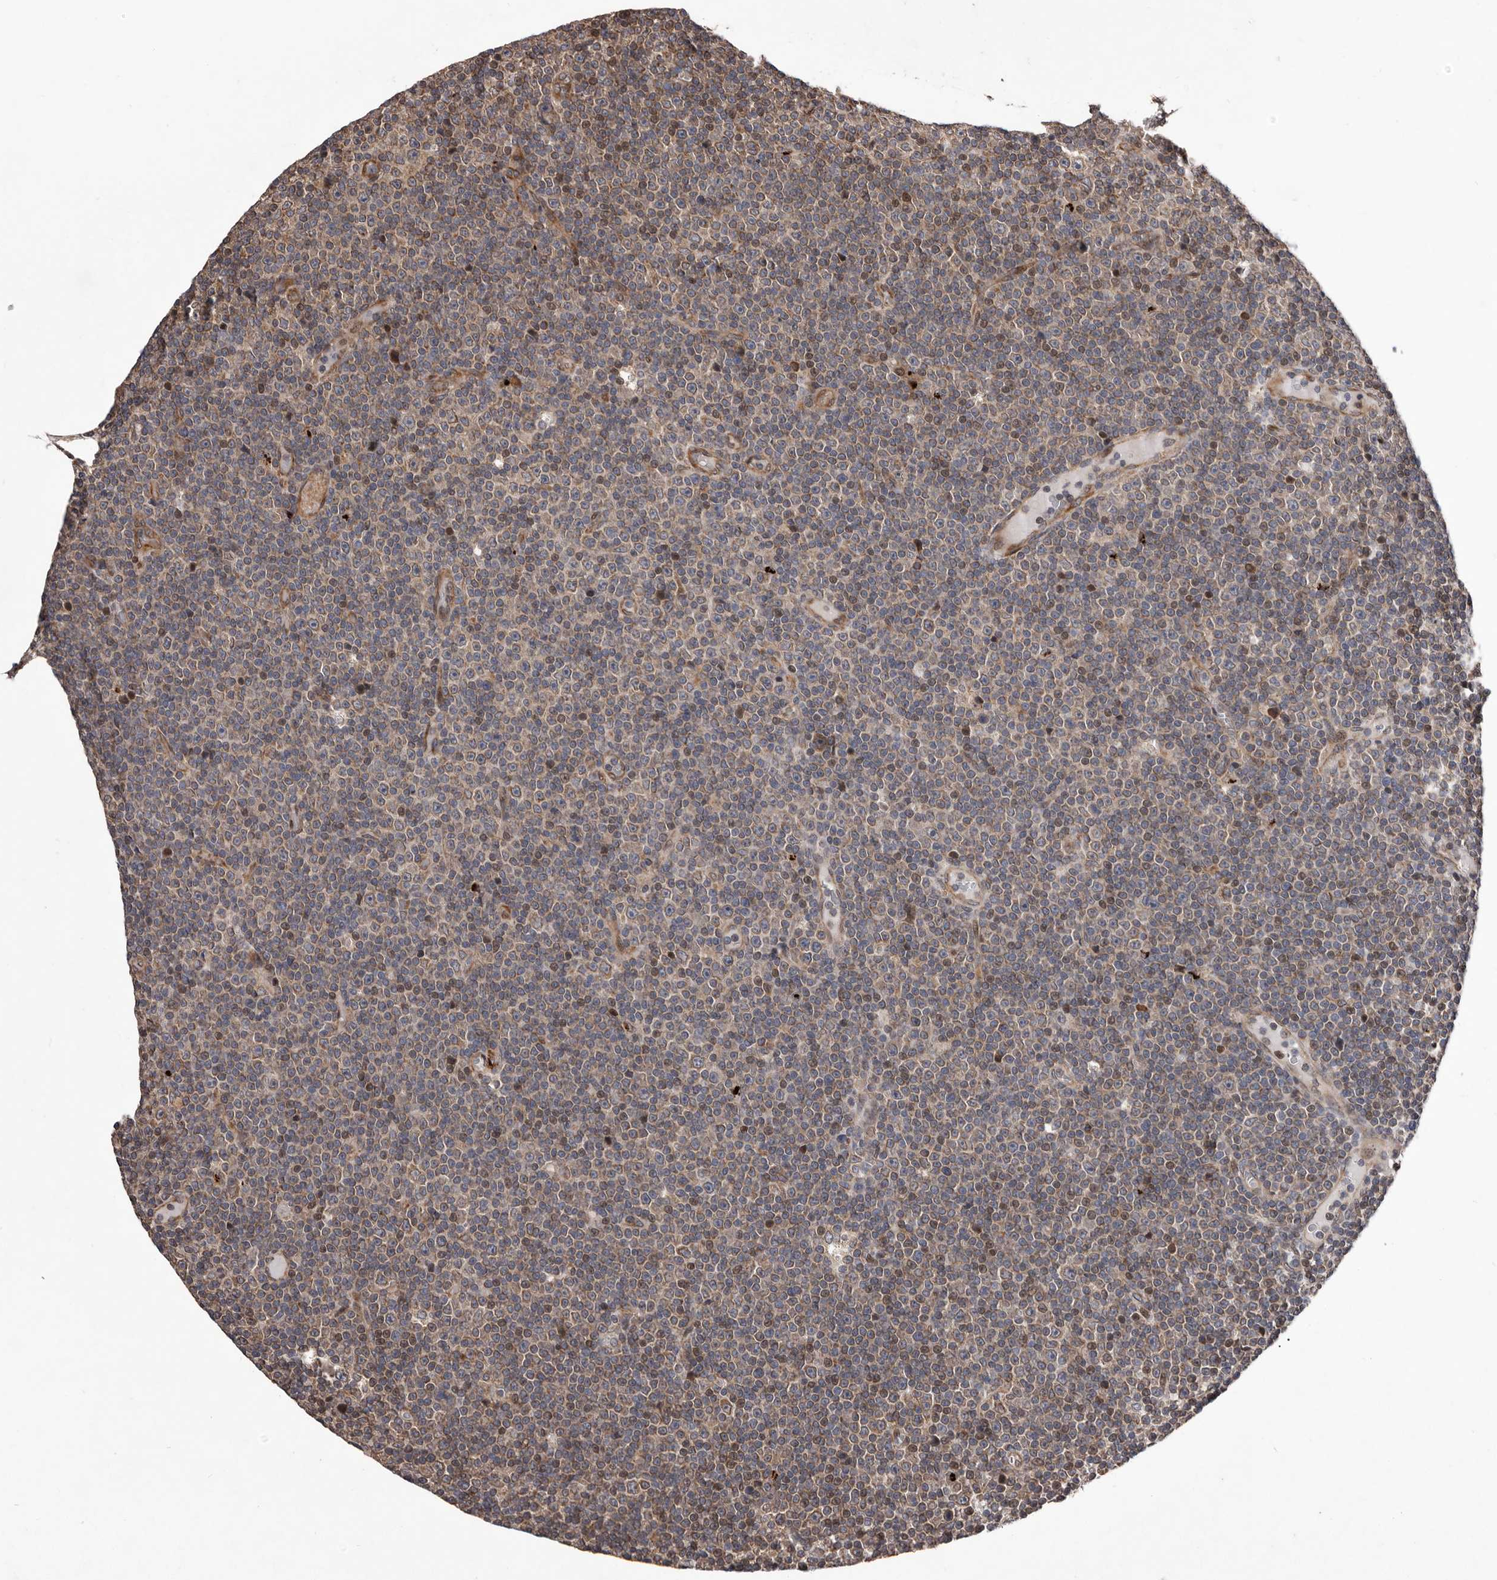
{"staining": {"intensity": "weak", "quantity": "25%-75%", "location": "cytoplasmic/membranous,nuclear"}, "tissue": "lymphoma", "cell_type": "Tumor cells", "image_type": "cancer", "snomed": [{"axis": "morphology", "description": "Malignant lymphoma, non-Hodgkin's type, Low grade"}, {"axis": "topography", "description": "Lymph node"}], "caption": "Immunohistochemical staining of human low-grade malignant lymphoma, non-Hodgkin's type reveals low levels of weak cytoplasmic/membranous and nuclear expression in approximately 25%-75% of tumor cells.", "gene": "GADD45B", "patient": {"sex": "female", "age": 67}}